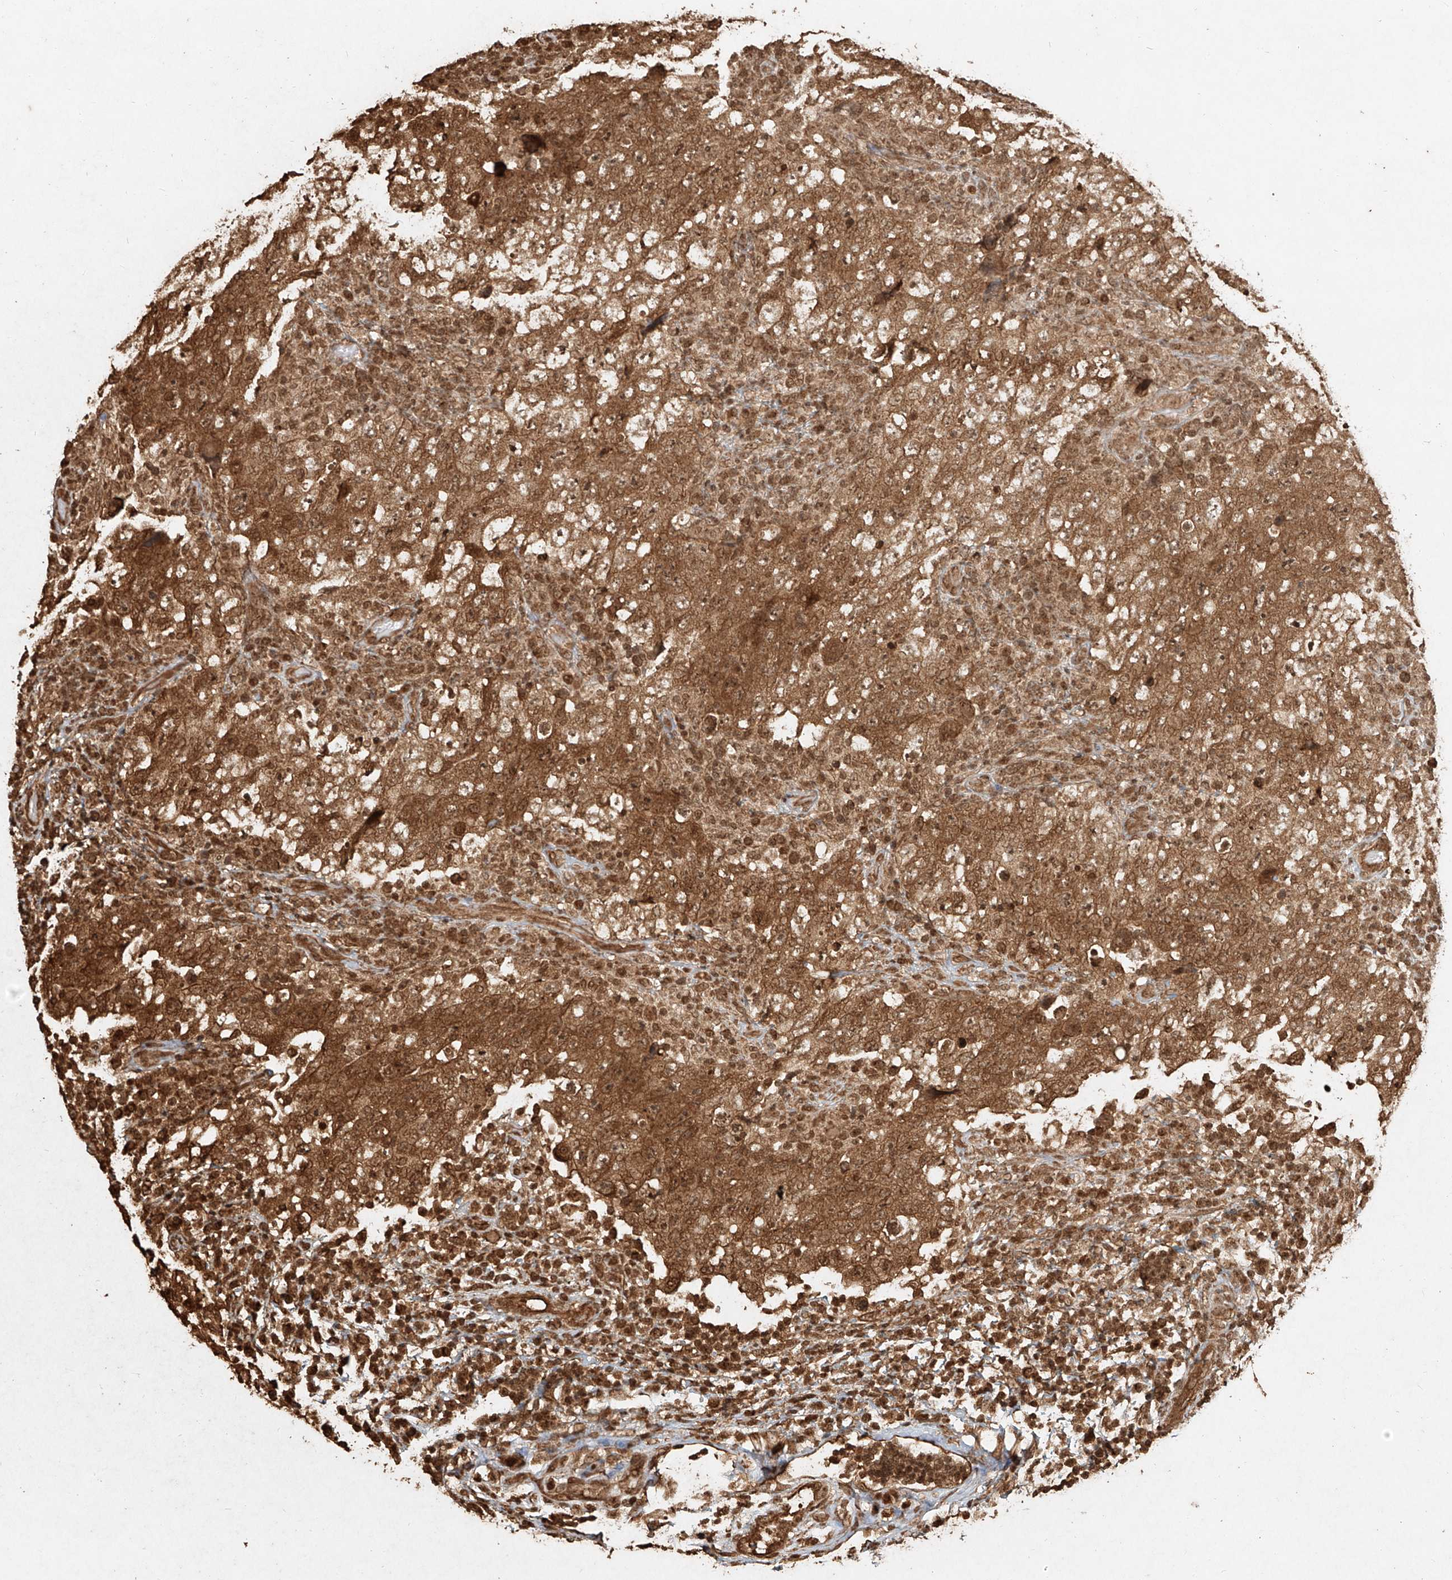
{"staining": {"intensity": "strong", "quantity": ">75%", "location": "cytoplasmic/membranous,nuclear"}, "tissue": "testis cancer", "cell_type": "Tumor cells", "image_type": "cancer", "snomed": [{"axis": "morphology", "description": "Carcinoma, Embryonal, NOS"}, {"axis": "topography", "description": "Testis"}], "caption": "Testis cancer was stained to show a protein in brown. There is high levels of strong cytoplasmic/membranous and nuclear positivity in about >75% of tumor cells.", "gene": "UBE2K", "patient": {"sex": "male", "age": 26}}